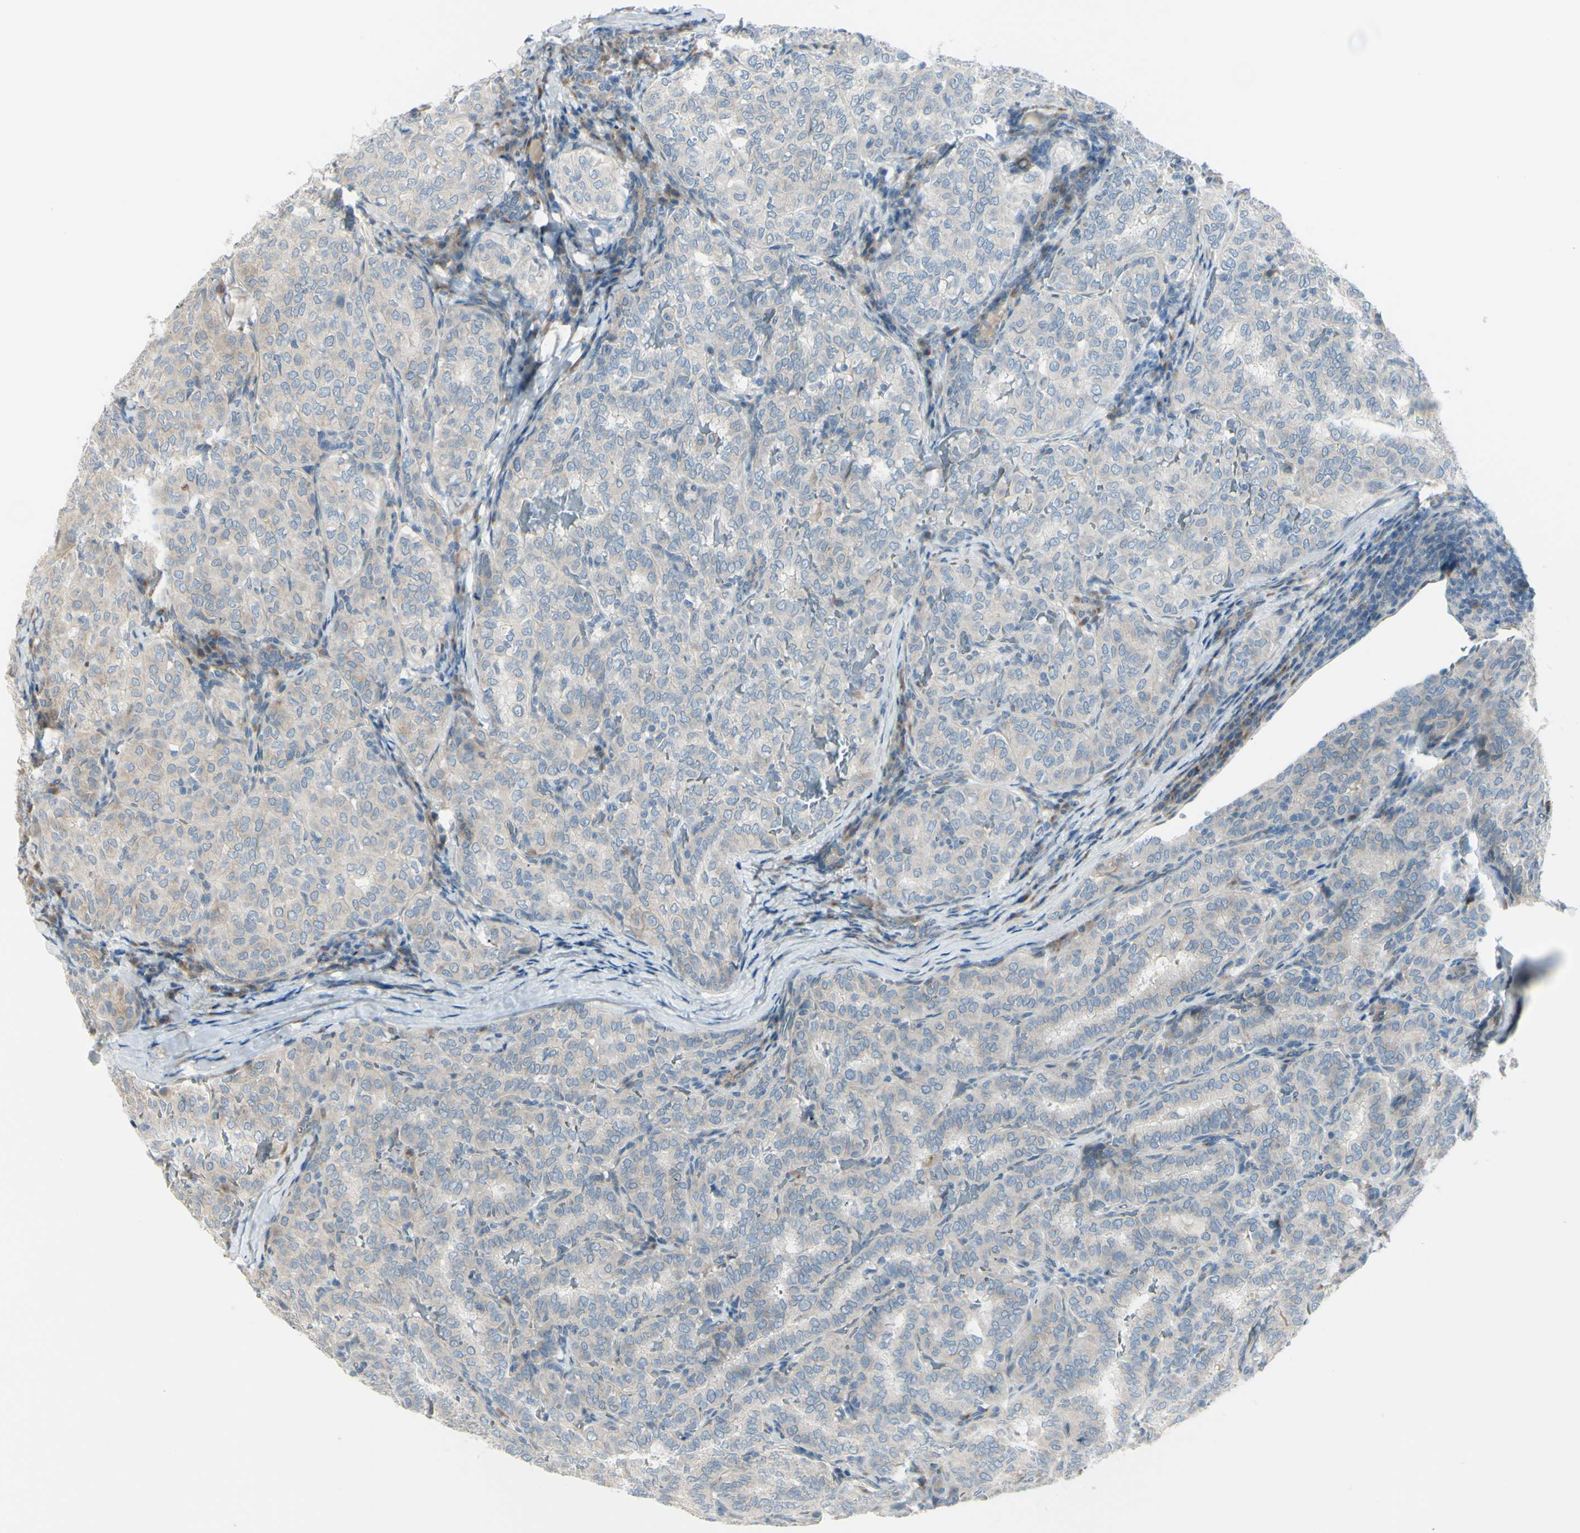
{"staining": {"intensity": "weak", "quantity": "25%-75%", "location": "cytoplasmic/membranous"}, "tissue": "thyroid cancer", "cell_type": "Tumor cells", "image_type": "cancer", "snomed": [{"axis": "morphology", "description": "Normal tissue, NOS"}, {"axis": "morphology", "description": "Papillary adenocarcinoma, NOS"}, {"axis": "topography", "description": "Thyroid gland"}], "caption": "High-magnification brightfield microscopy of papillary adenocarcinoma (thyroid) stained with DAB (3,3'-diaminobenzidine) (brown) and counterstained with hematoxylin (blue). tumor cells exhibit weak cytoplasmic/membranous positivity is appreciated in about25%-75% of cells.", "gene": "LRRK1", "patient": {"sex": "female", "age": 30}}